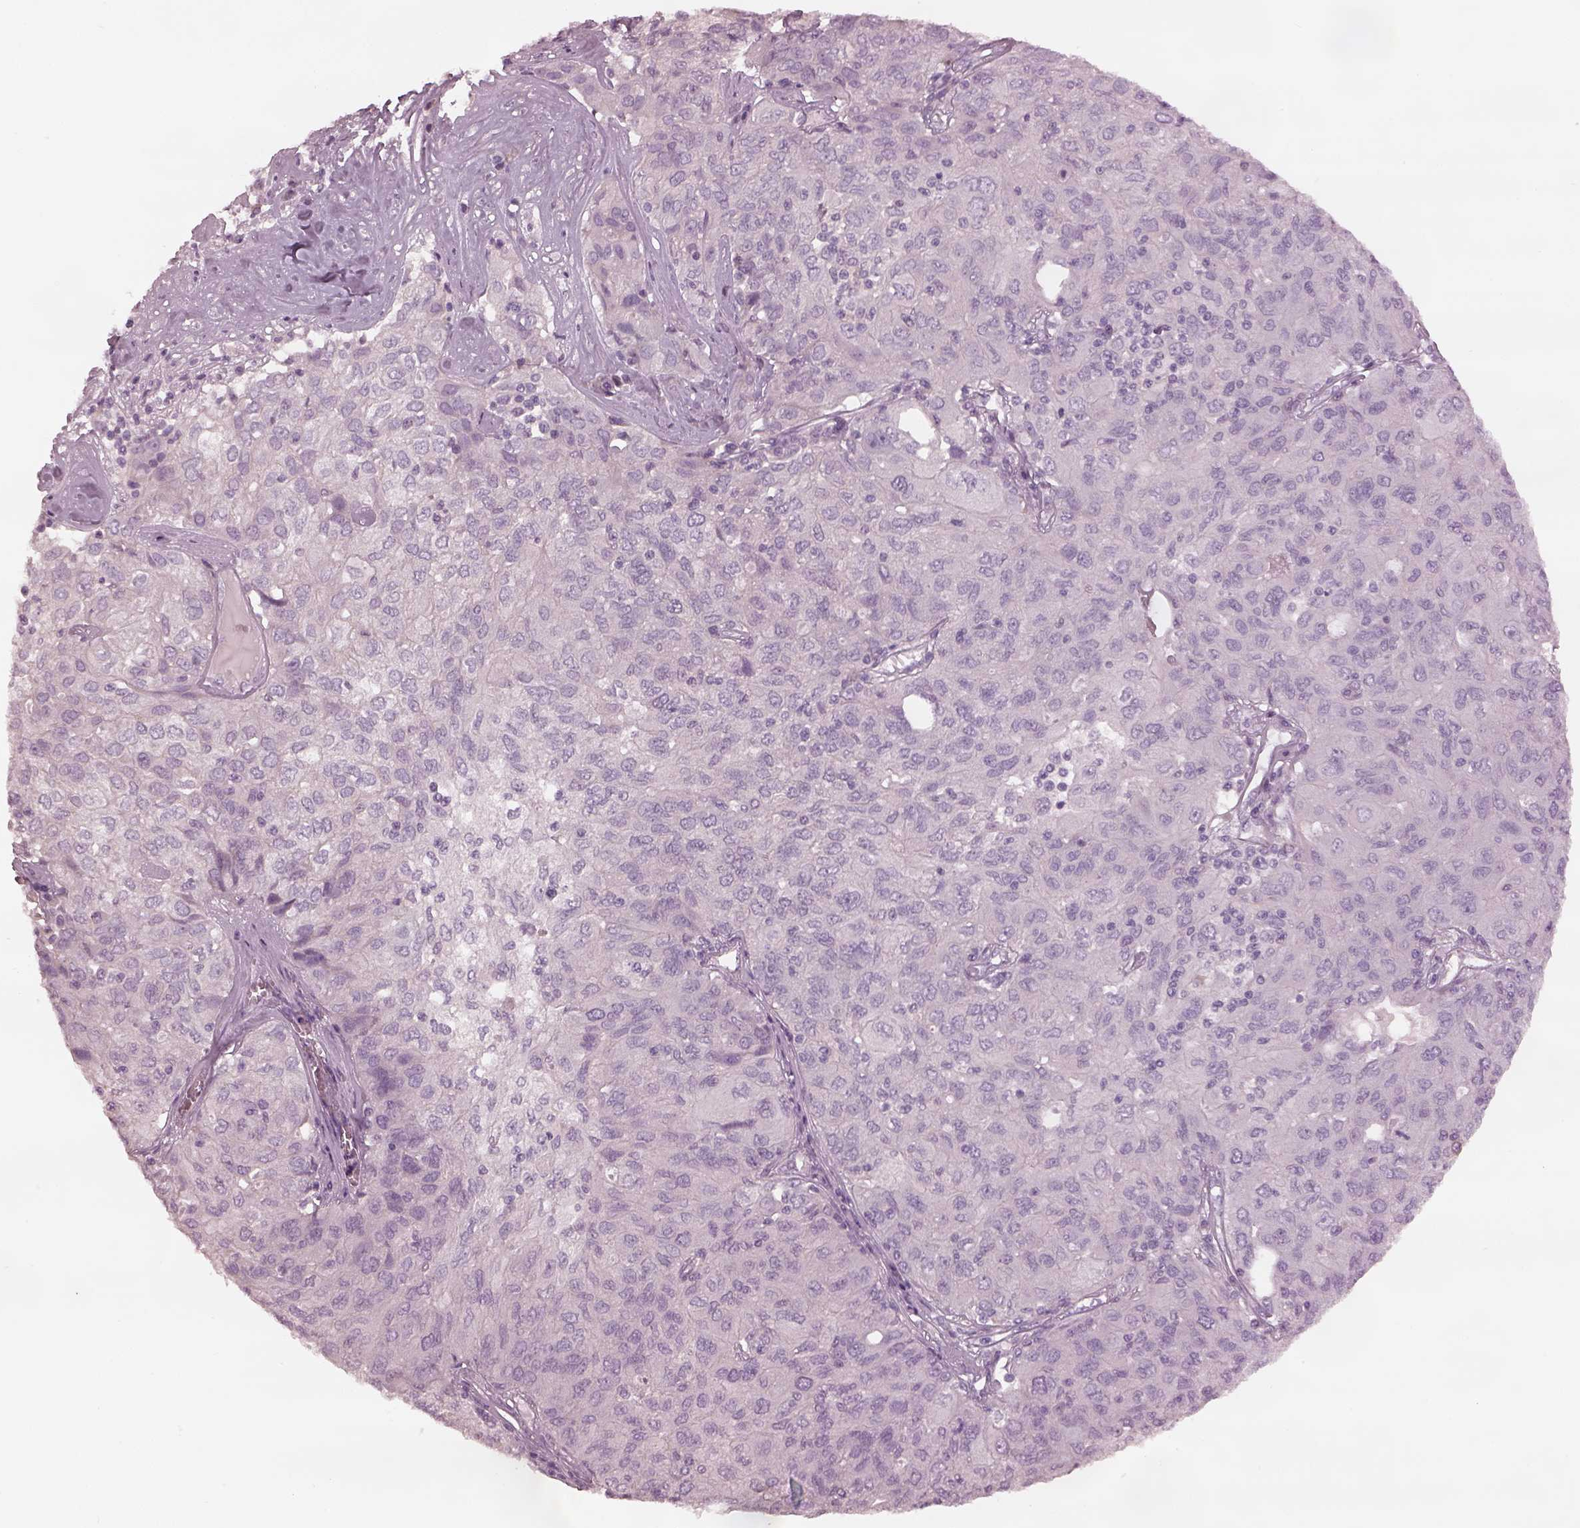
{"staining": {"intensity": "negative", "quantity": "none", "location": "none"}, "tissue": "ovarian cancer", "cell_type": "Tumor cells", "image_type": "cancer", "snomed": [{"axis": "morphology", "description": "Carcinoma, endometroid"}, {"axis": "topography", "description": "Ovary"}], "caption": "IHC of human endometroid carcinoma (ovarian) exhibits no staining in tumor cells.", "gene": "MIA", "patient": {"sex": "female", "age": 50}}